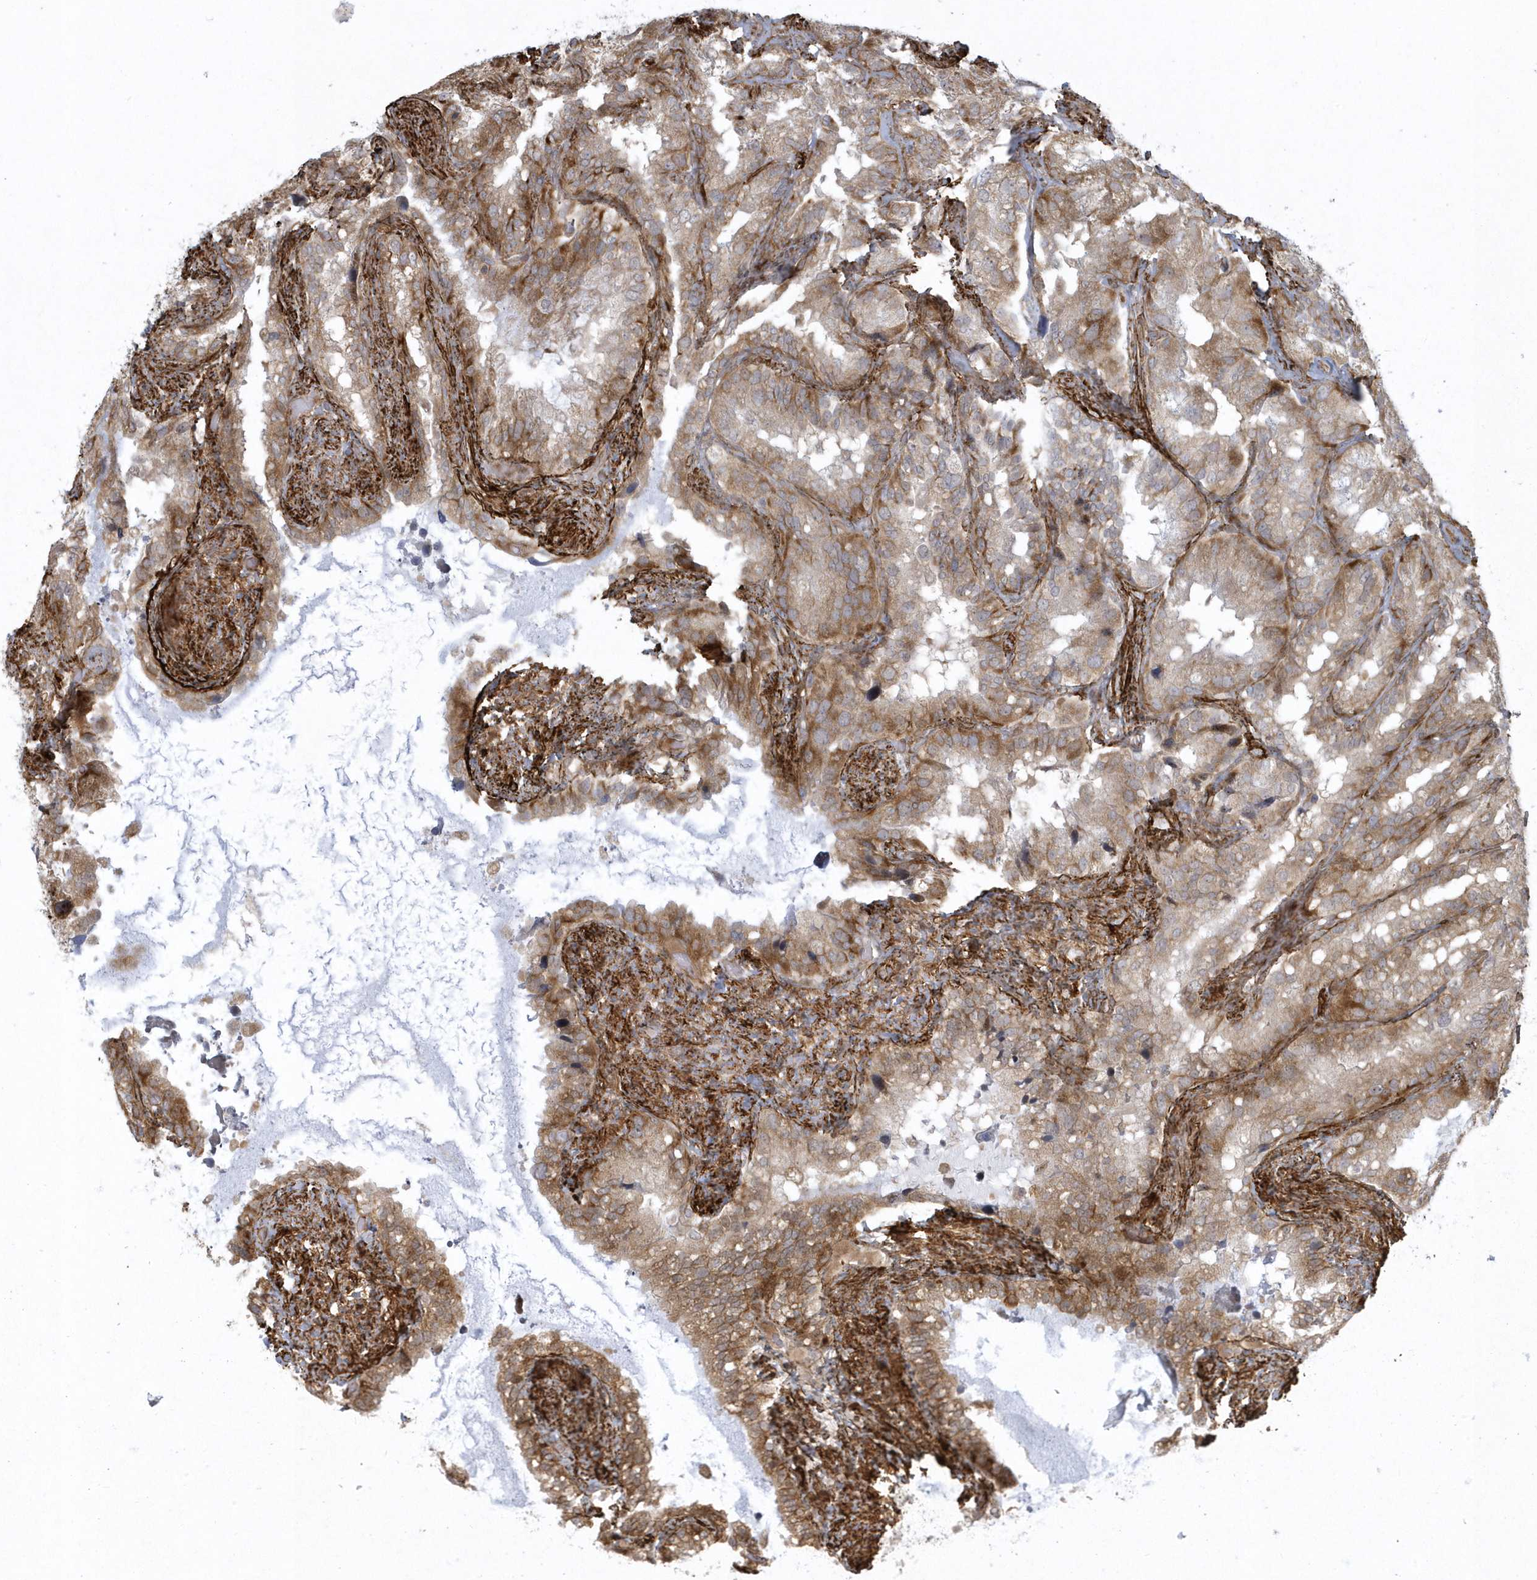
{"staining": {"intensity": "moderate", "quantity": "25%-75%", "location": "cytoplasmic/membranous"}, "tissue": "seminal vesicle", "cell_type": "Glandular cells", "image_type": "normal", "snomed": [{"axis": "morphology", "description": "Normal tissue, NOS"}, {"axis": "topography", "description": "Prostate"}, {"axis": "topography", "description": "Seminal veicle"}], "caption": "Brown immunohistochemical staining in benign seminal vesicle shows moderate cytoplasmic/membranous expression in about 25%-75% of glandular cells.", "gene": "MASP2", "patient": {"sex": "male", "age": 68}}